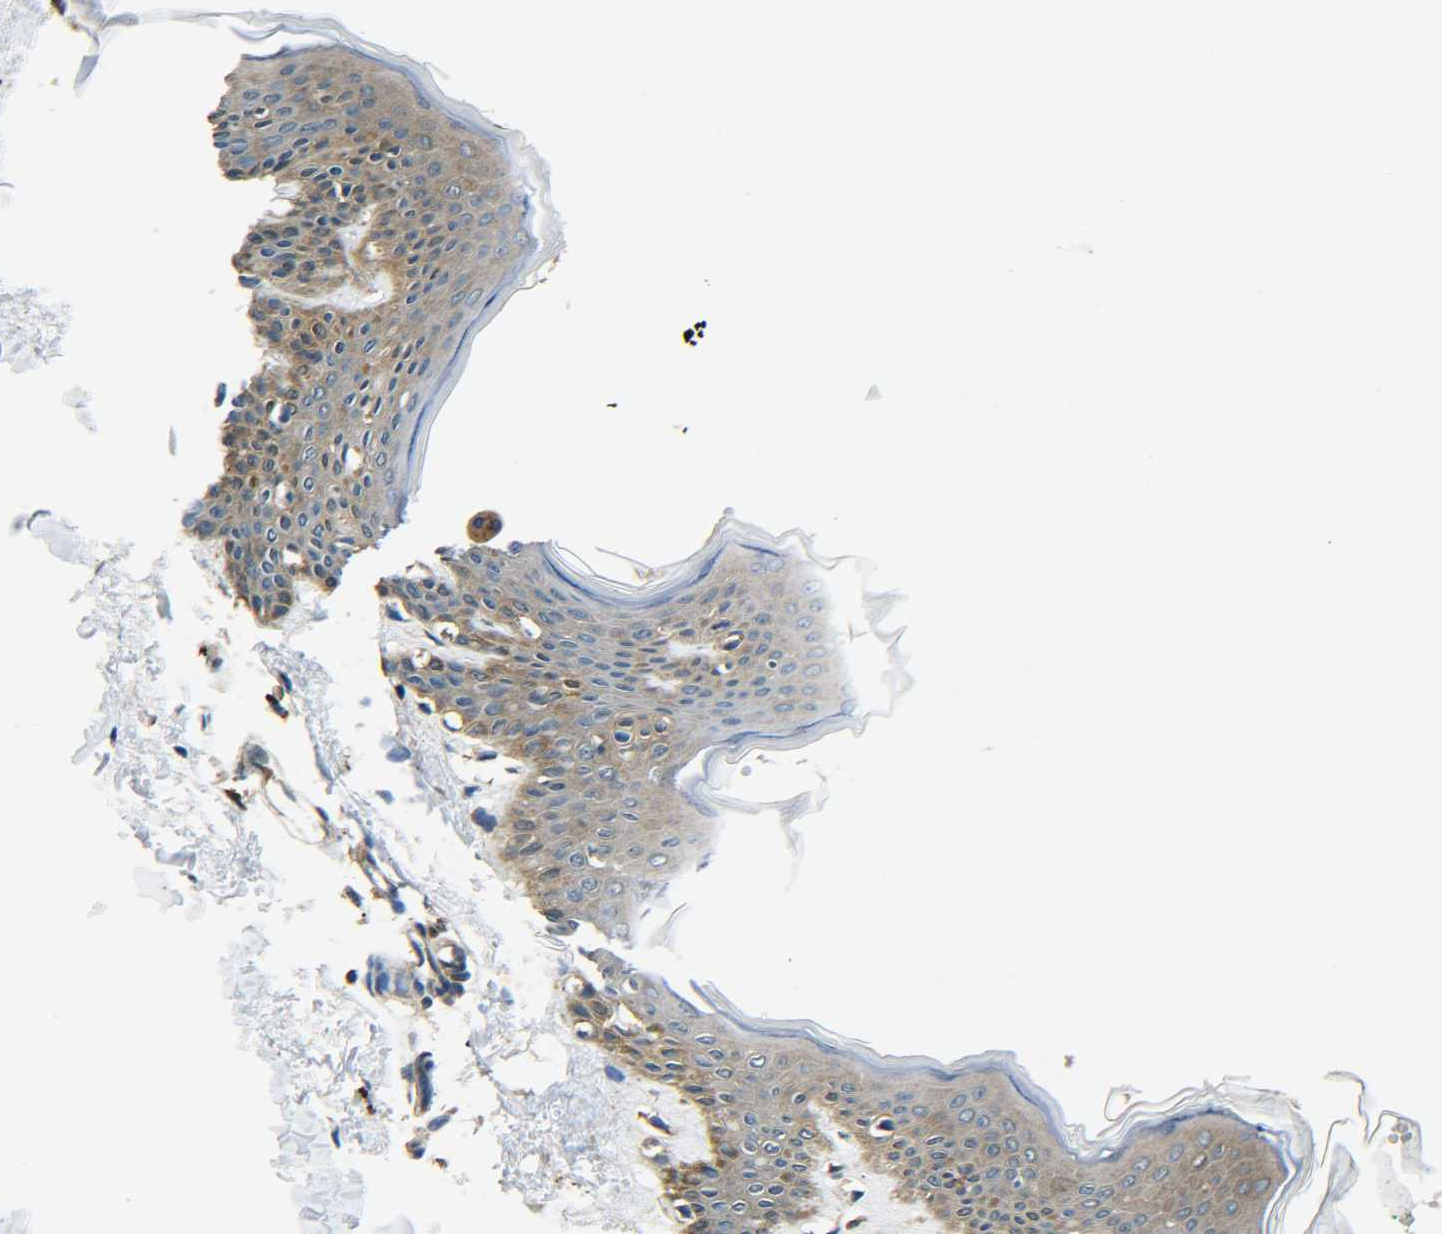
{"staining": {"intensity": "moderate", "quantity": ">75%", "location": "cytoplasmic/membranous"}, "tissue": "skin", "cell_type": "Fibroblasts", "image_type": "normal", "snomed": [{"axis": "morphology", "description": "Normal tissue, NOS"}, {"axis": "topography", "description": "Skin"}], "caption": "Unremarkable skin demonstrates moderate cytoplasmic/membranous positivity in approximately >75% of fibroblasts.", "gene": "PREB", "patient": {"sex": "female", "age": 17}}